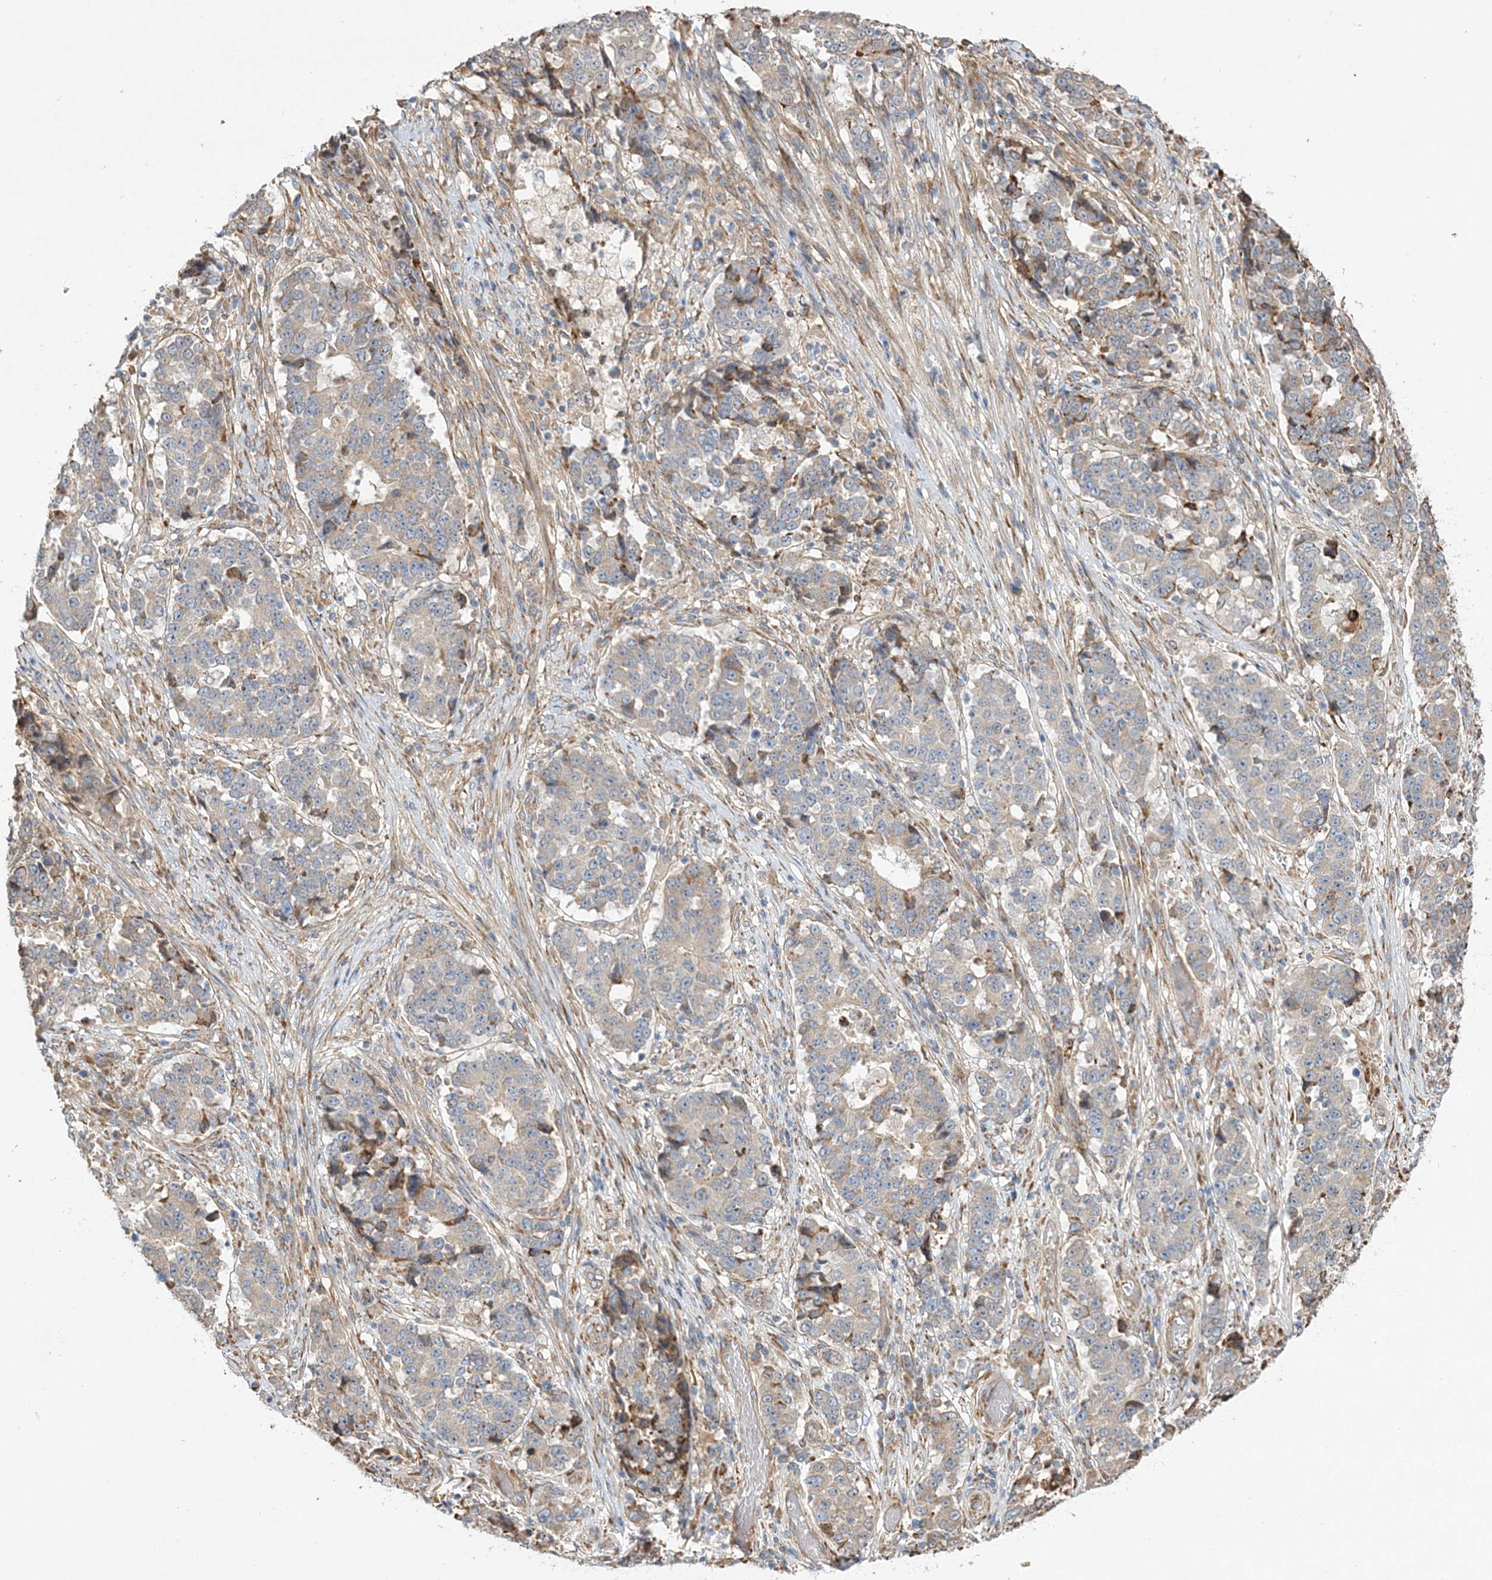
{"staining": {"intensity": "negative", "quantity": "none", "location": "none"}, "tissue": "stomach cancer", "cell_type": "Tumor cells", "image_type": "cancer", "snomed": [{"axis": "morphology", "description": "Adenocarcinoma, NOS"}, {"axis": "topography", "description": "Stomach"}], "caption": "Stomach cancer was stained to show a protein in brown. There is no significant positivity in tumor cells.", "gene": "ZFYVE16", "patient": {"sex": "male", "age": 59}}